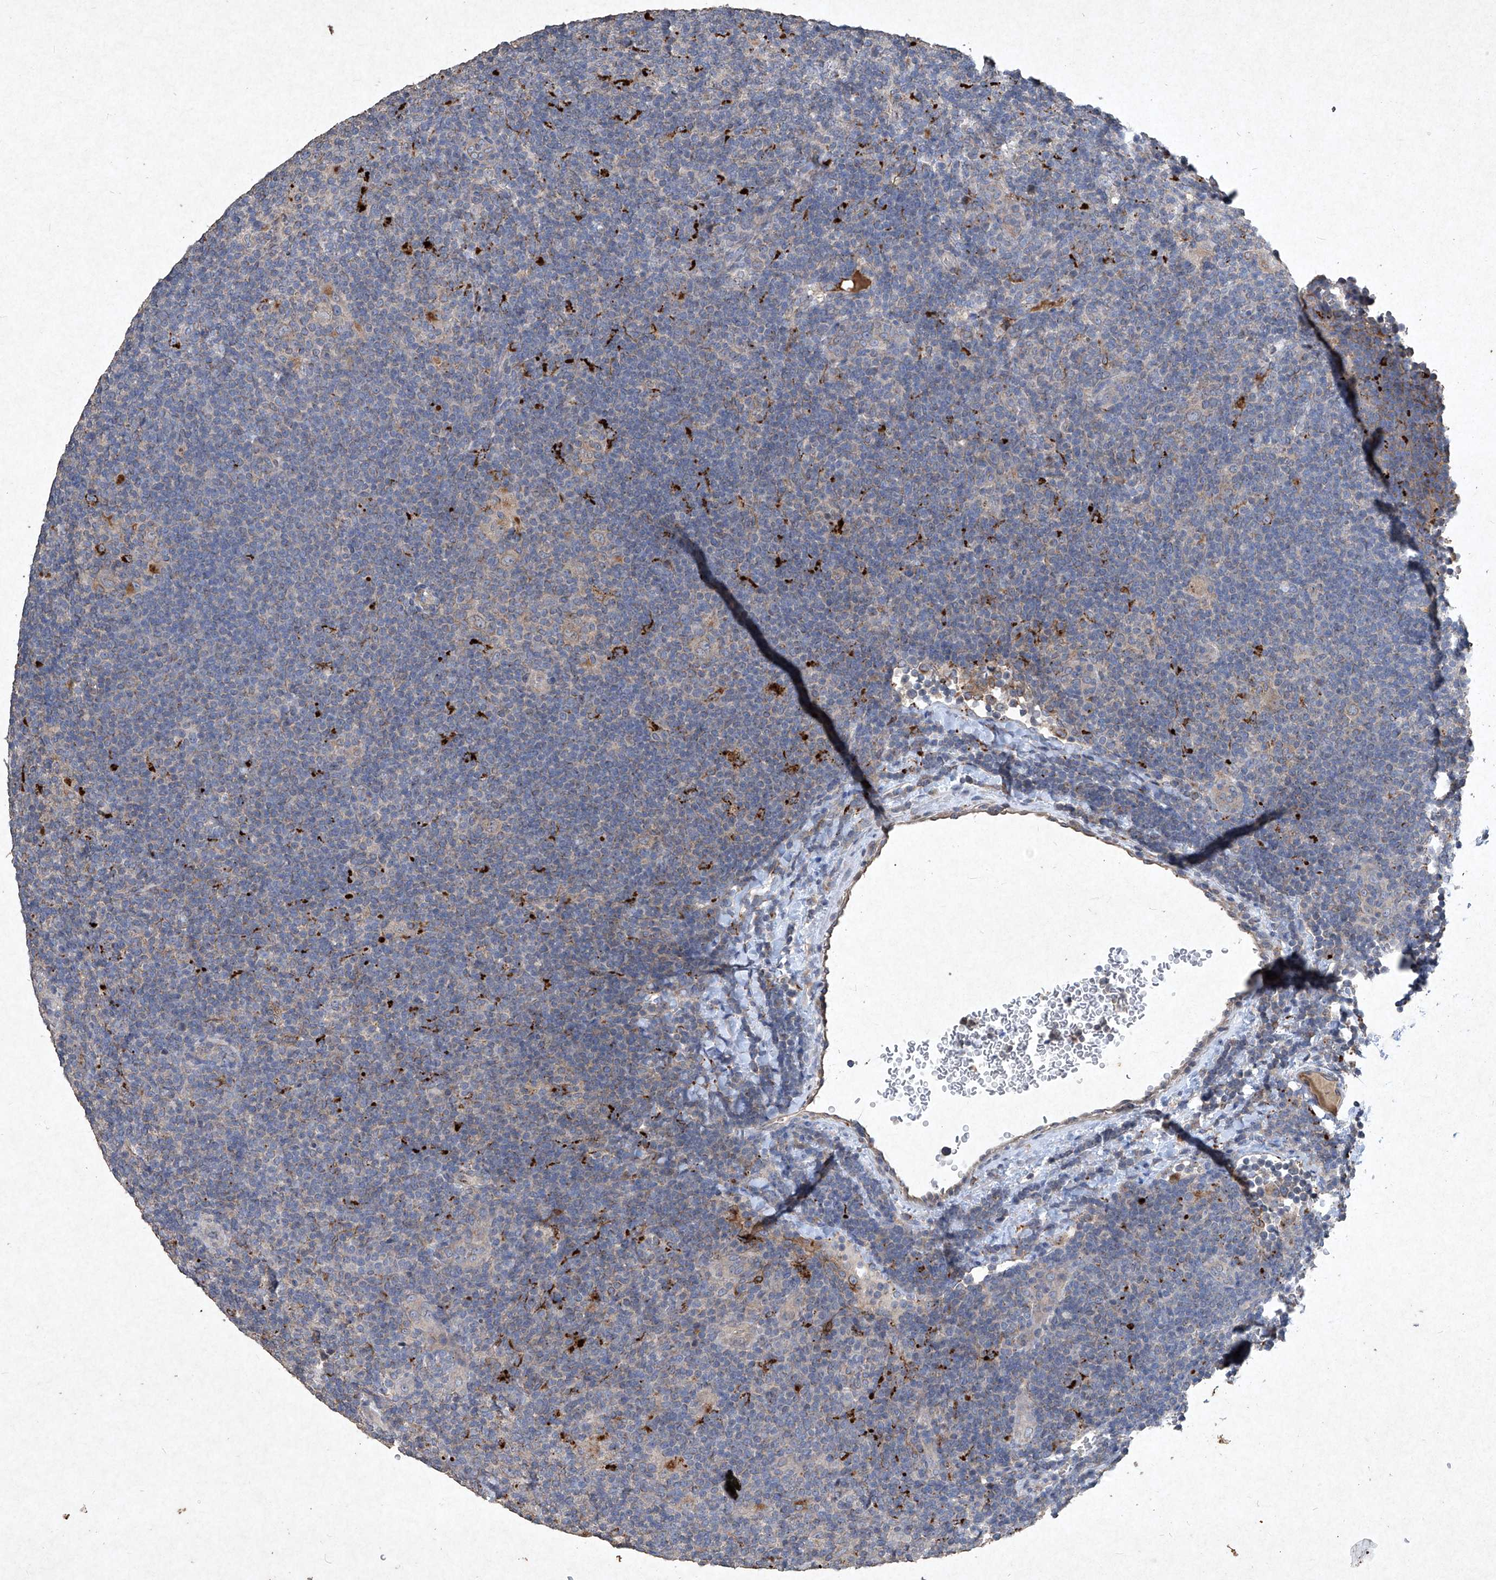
{"staining": {"intensity": "negative", "quantity": "none", "location": "none"}, "tissue": "lymphoma", "cell_type": "Tumor cells", "image_type": "cancer", "snomed": [{"axis": "morphology", "description": "Hodgkin's disease, NOS"}, {"axis": "topography", "description": "Lymph node"}], "caption": "This is a image of immunohistochemistry (IHC) staining of lymphoma, which shows no staining in tumor cells.", "gene": "MED16", "patient": {"sex": "female", "age": 57}}